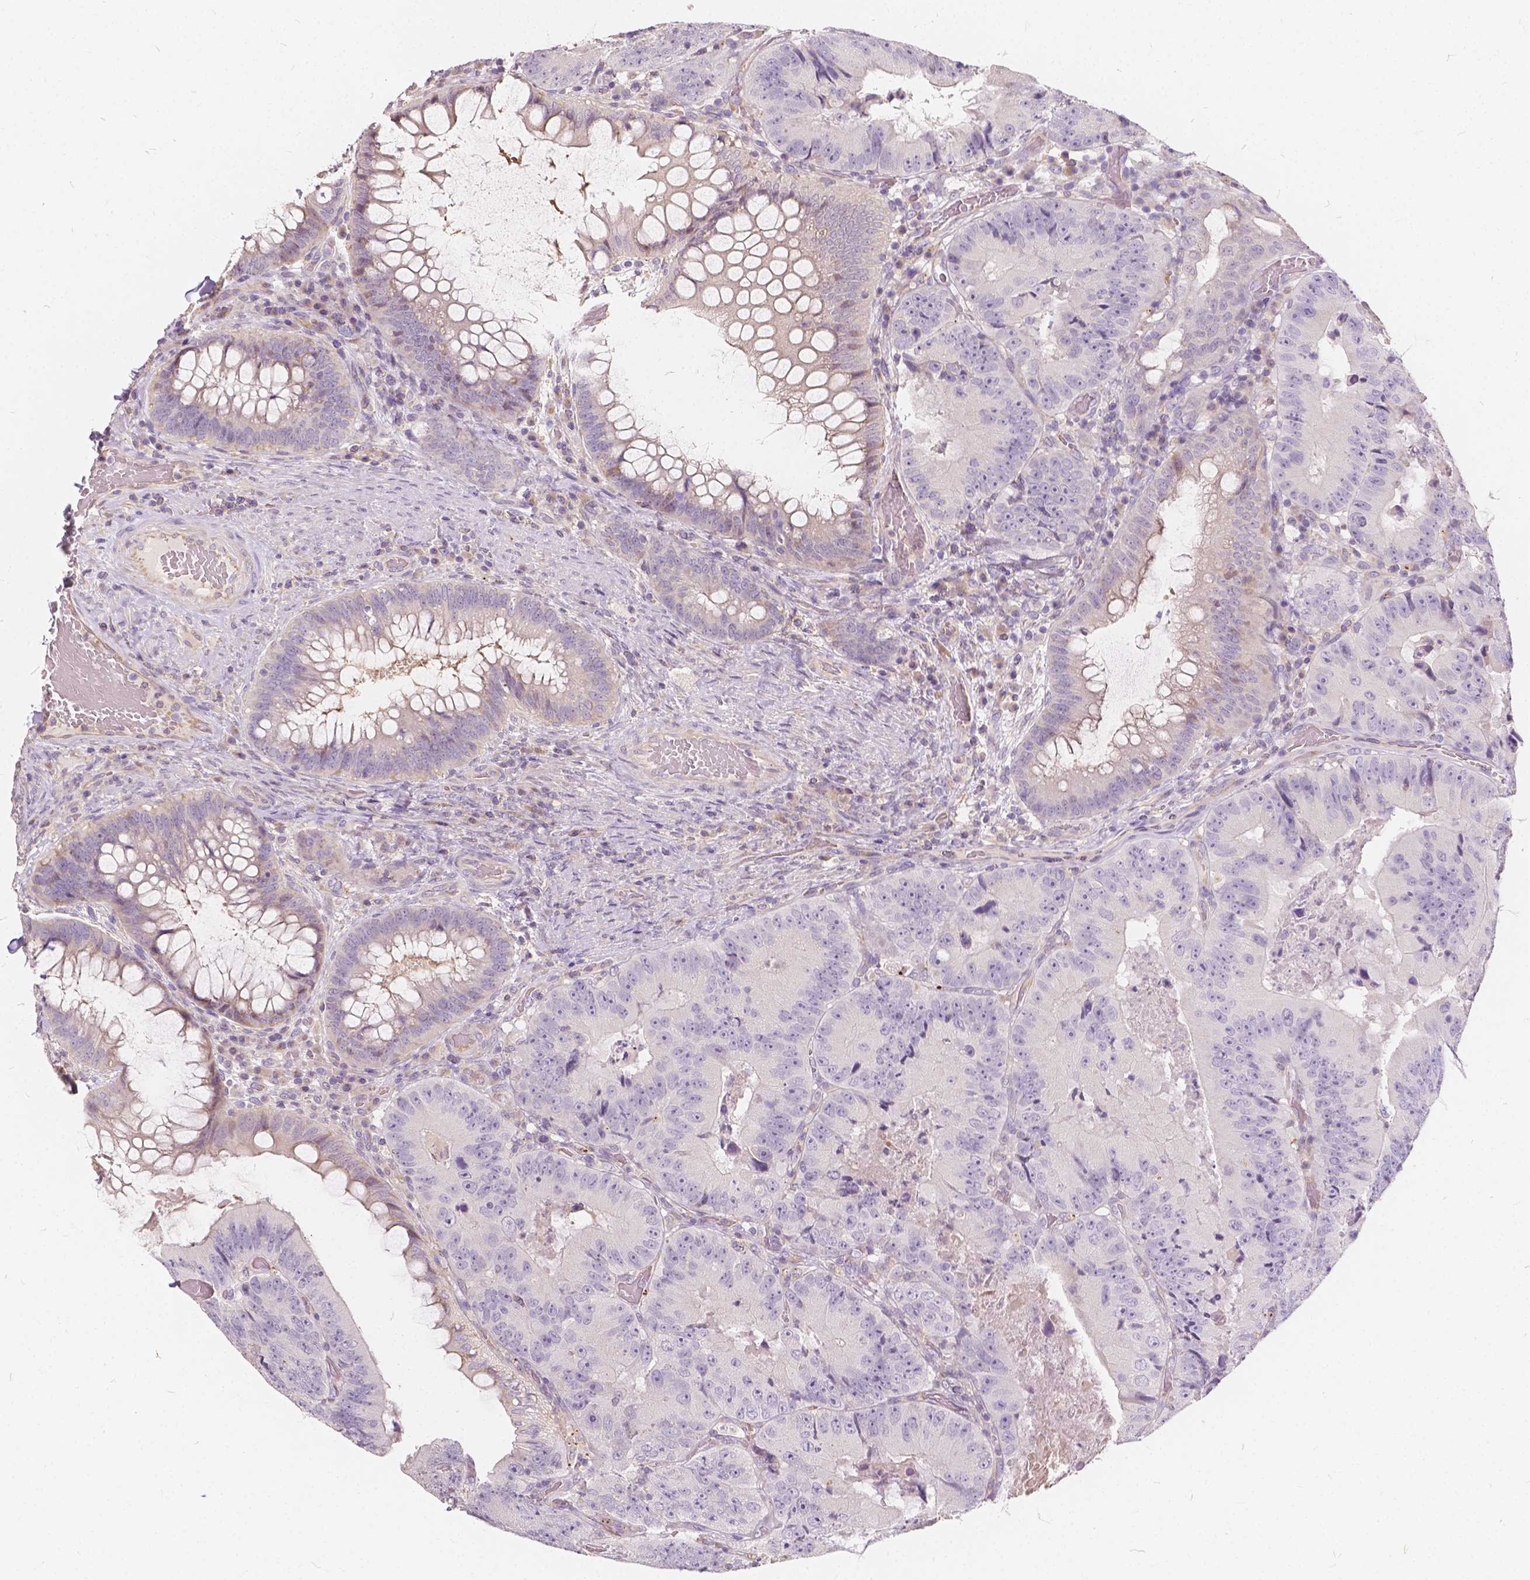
{"staining": {"intensity": "negative", "quantity": "none", "location": "none"}, "tissue": "colorectal cancer", "cell_type": "Tumor cells", "image_type": "cancer", "snomed": [{"axis": "morphology", "description": "Adenocarcinoma, NOS"}, {"axis": "topography", "description": "Colon"}], "caption": "A high-resolution photomicrograph shows IHC staining of adenocarcinoma (colorectal), which exhibits no significant positivity in tumor cells.", "gene": "KIAA0513", "patient": {"sex": "female", "age": 86}}